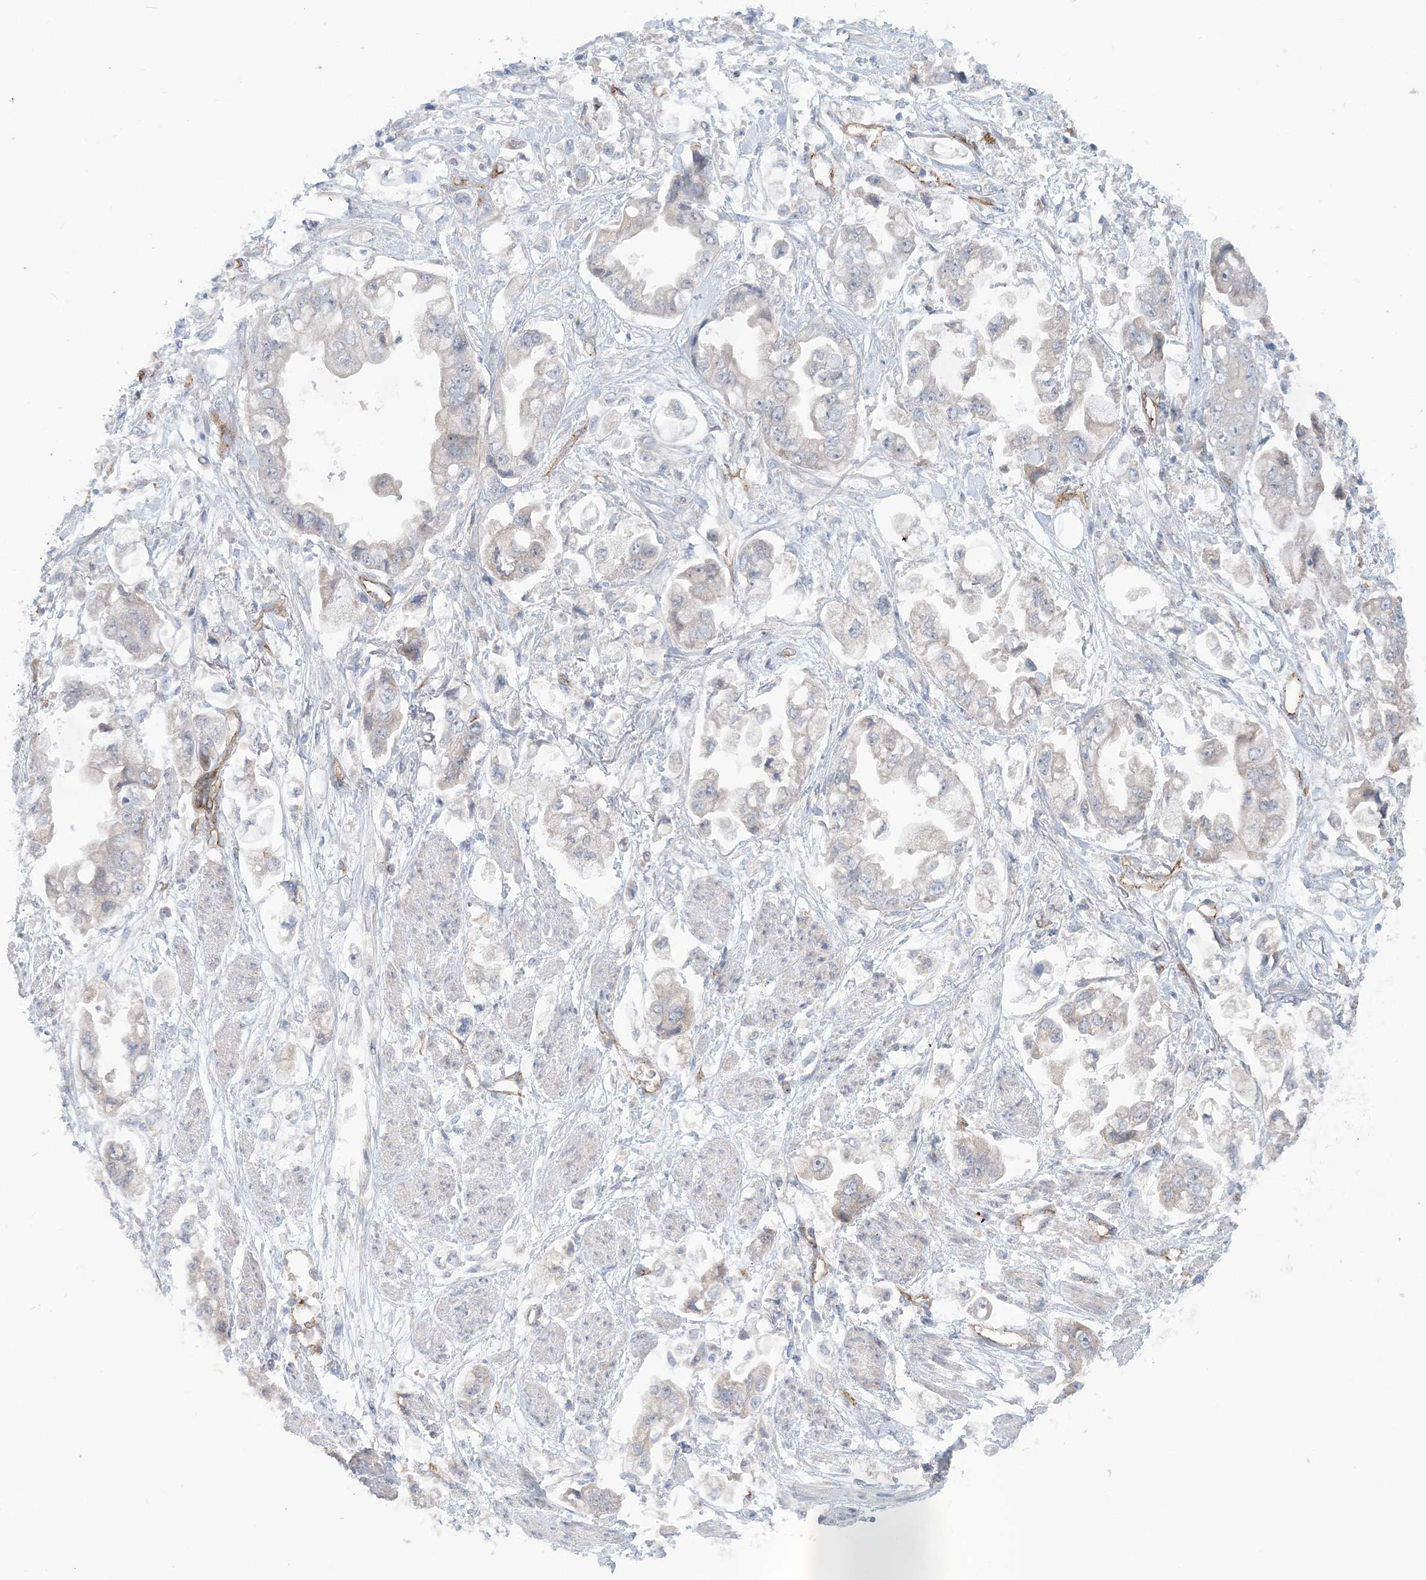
{"staining": {"intensity": "negative", "quantity": "none", "location": "none"}, "tissue": "stomach cancer", "cell_type": "Tumor cells", "image_type": "cancer", "snomed": [{"axis": "morphology", "description": "Adenocarcinoma, NOS"}, {"axis": "topography", "description": "Stomach"}], "caption": "Tumor cells show no significant expression in stomach adenocarcinoma.", "gene": "FARSB", "patient": {"sex": "male", "age": 62}}